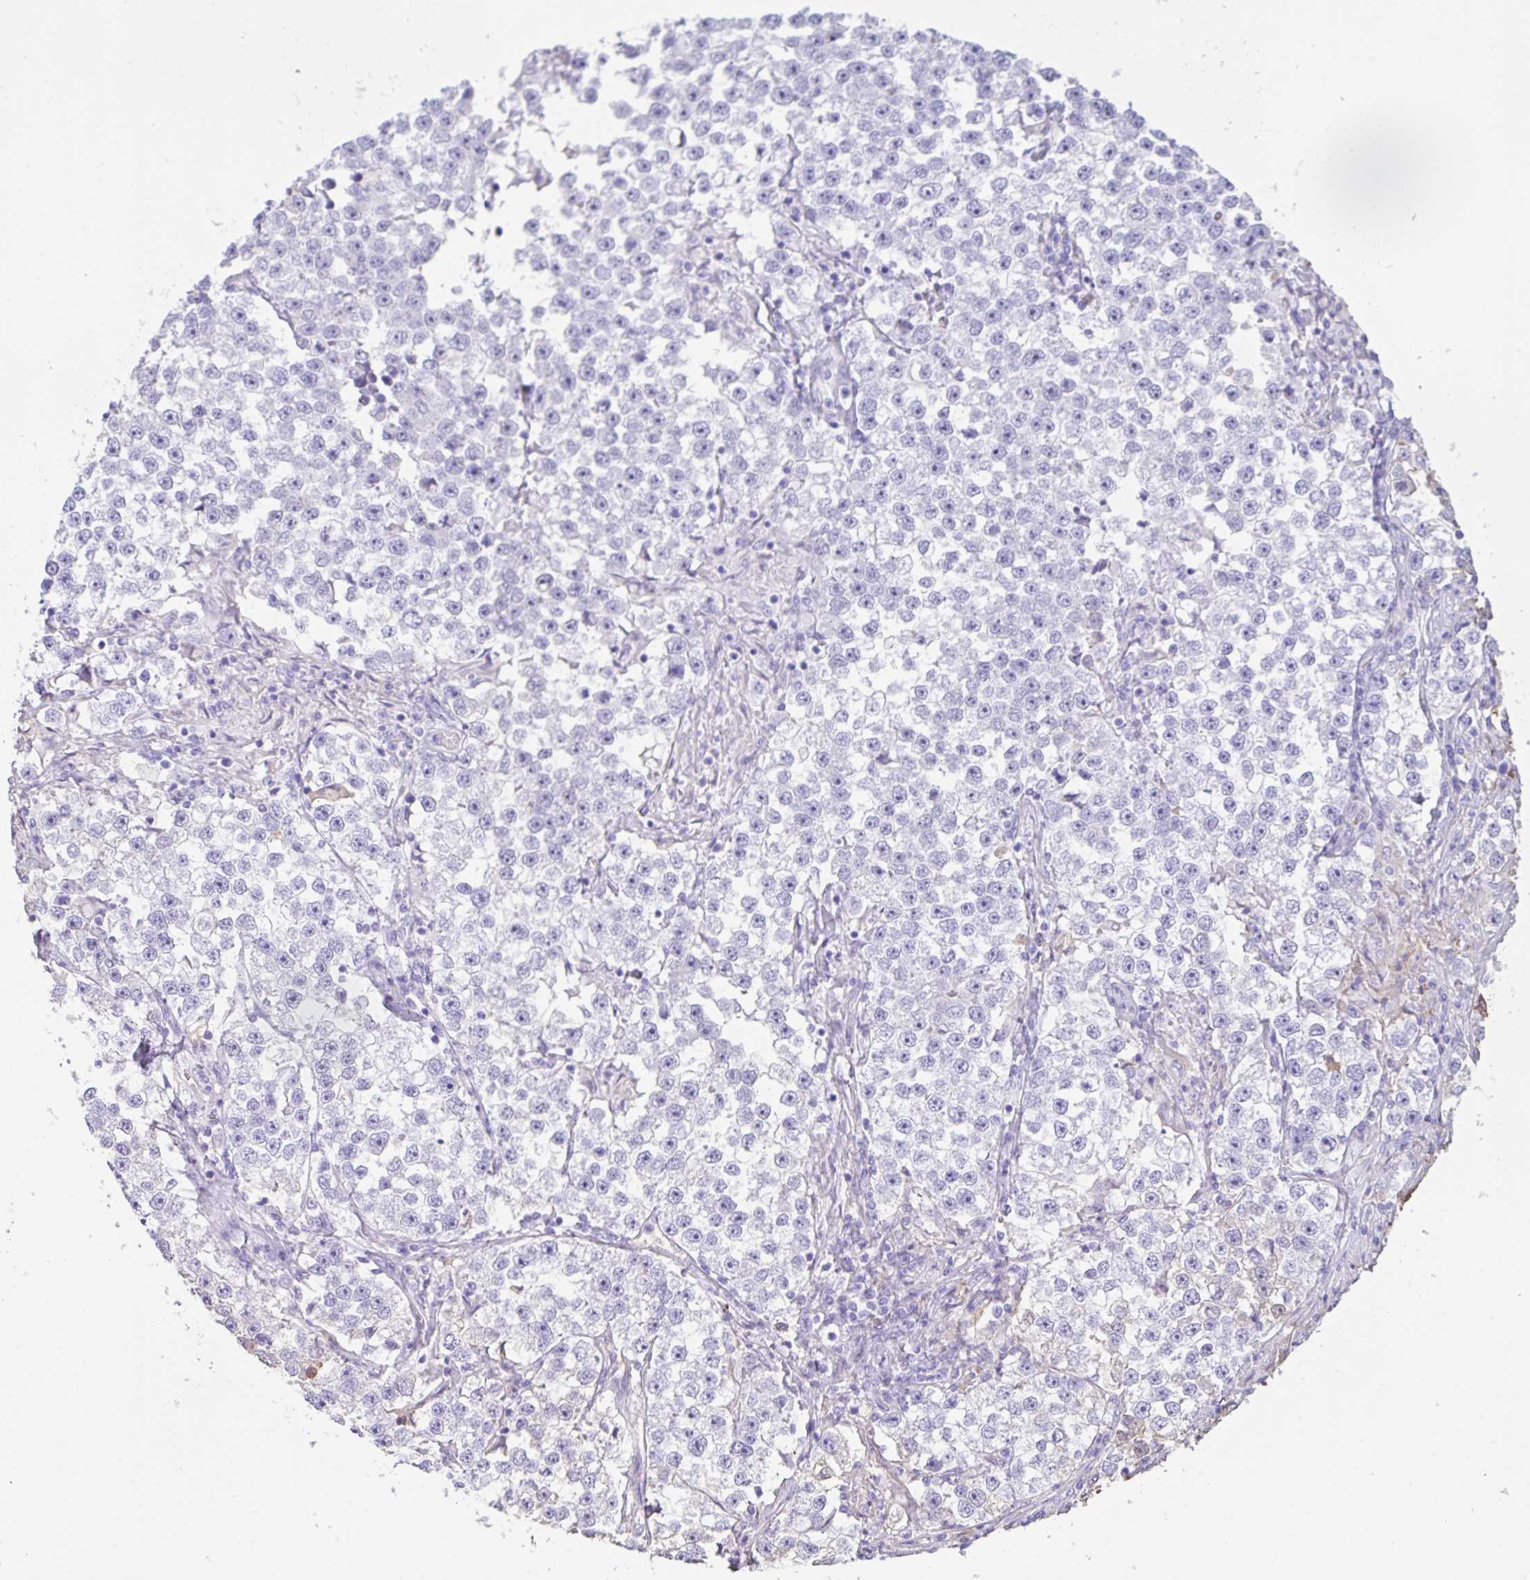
{"staining": {"intensity": "negative", "quantity": "none", "location": "none"}, "tissue": "testis cancer", "cell_type": "Tumor cells", "image_type": "cancer", "snomed": [{"axis": "morphology", "description": "Seminoma, NOS"}, {"axis": "topography", "description": "Testis"}], "caption": "This is a photomicrograph of IHC staining of seminoma (testis), which shows no expression in tumor cells.", "gene": "HOXC12", "patient": {"sex": "male", "age": 46}}